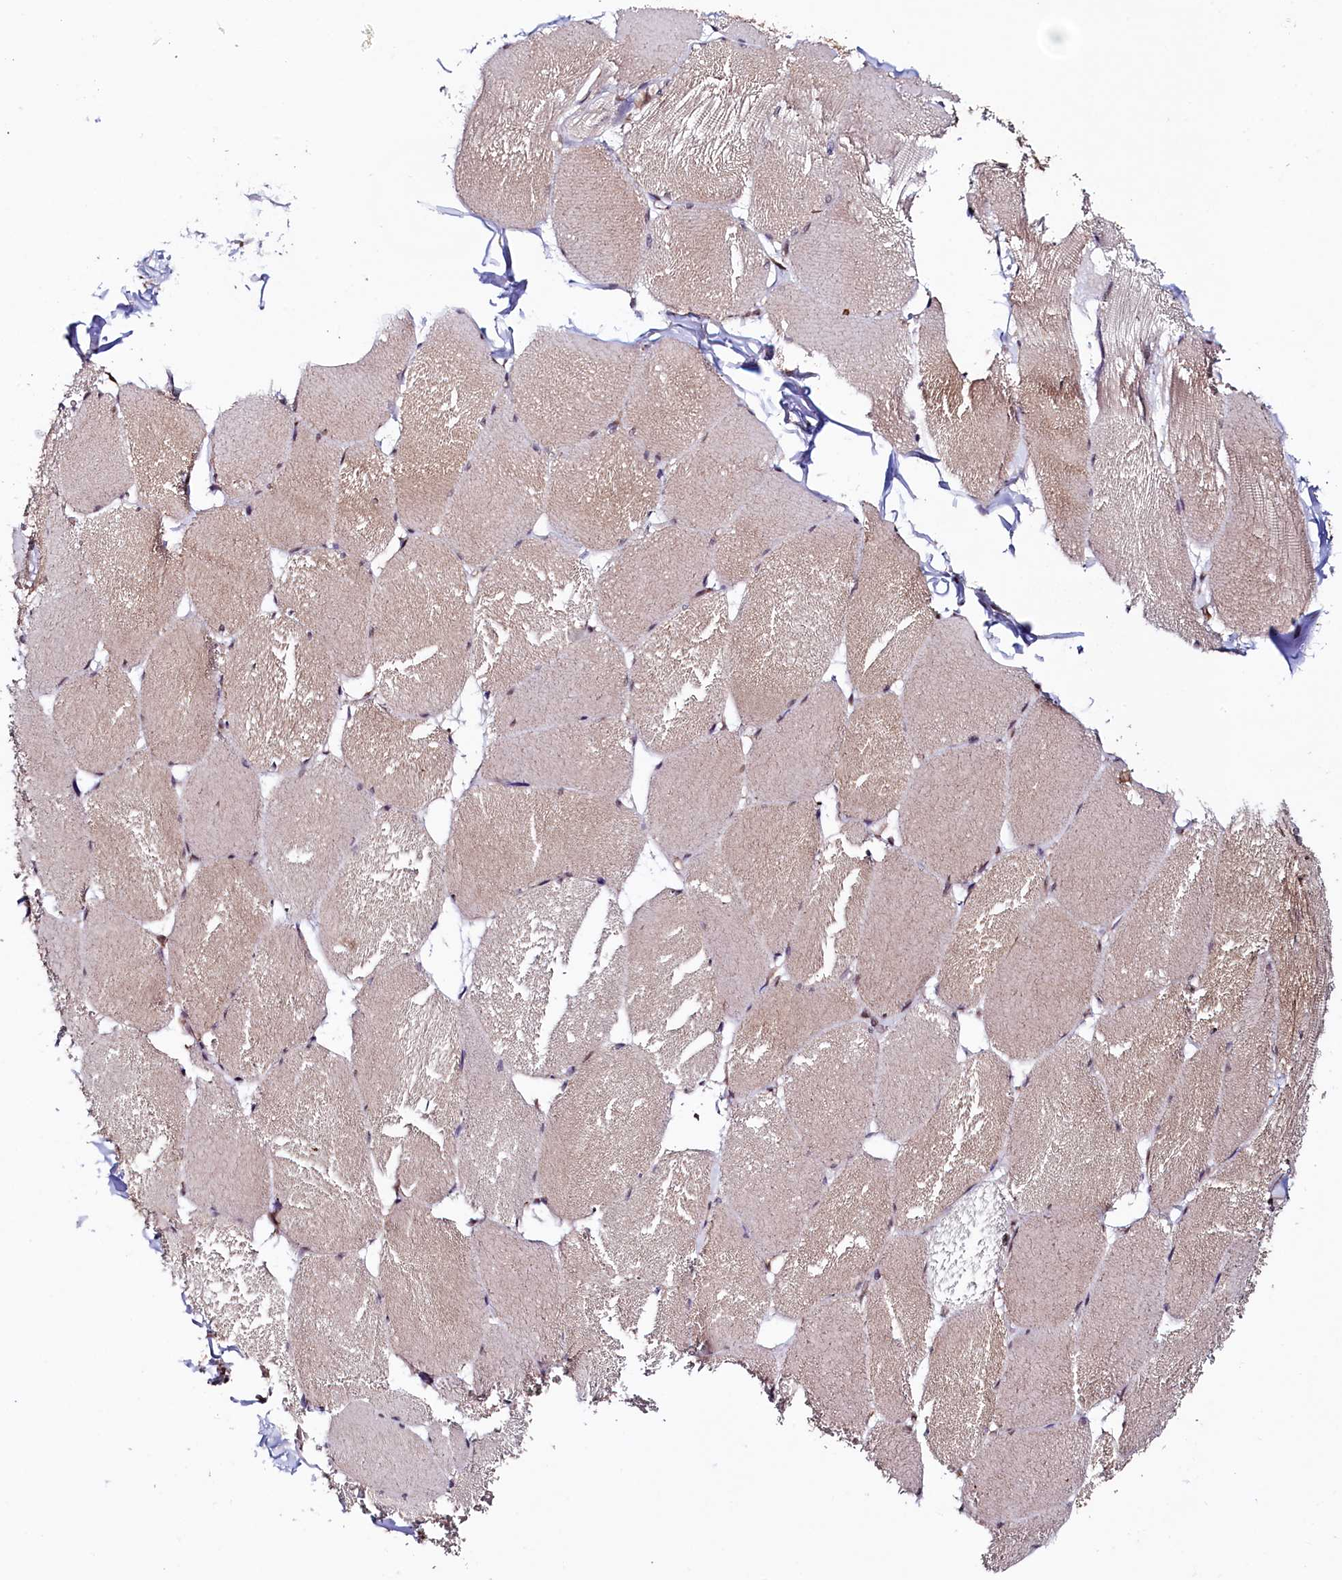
{"staining": {"intensity": "weak", "quantity": "25%-75%", "location": "cytoplasmic/membranous"}, "tissue": "skeletal muscle", "cell_type": "Myocytes", "image_type": "normal", "snomed": [{"axis": "morphology", "description": "Normal tissue, NOS"}, {"axis": "topography", "description": "Skin"}, {"axis": "topography", "description": "Skeletal muscle"}], "caption": "Brown immunohistochemical staining in benign skeletal muscle displays weak cytoplasmic/membranous positivity in approximately 25%-75% of myocytes.", "gene": "LEO1", "patient": {"sex": "male", "age": 83}}